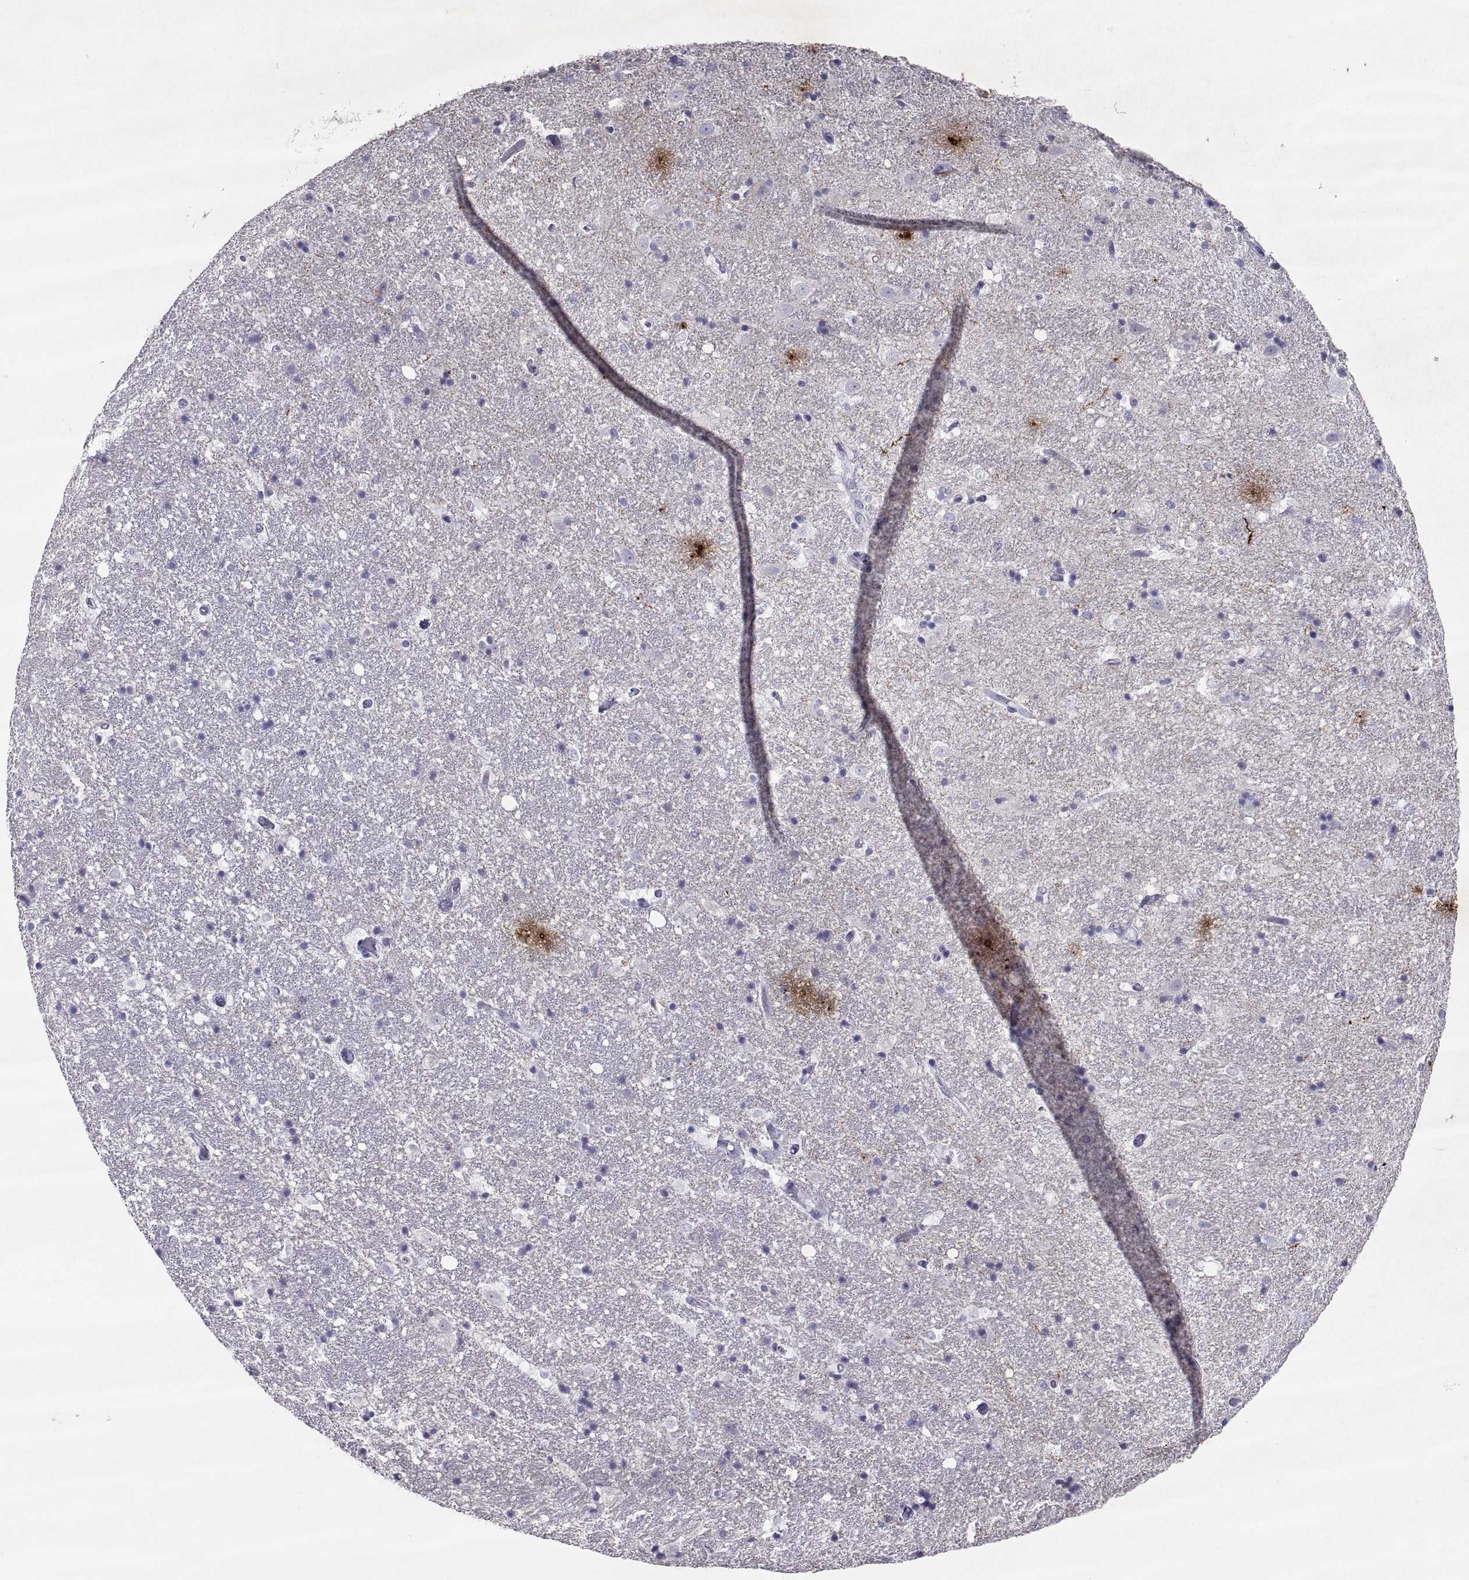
{"staining": {"intensity": "strong", "quantity": "<25%", "location": "cytoplasmic/membranous"}, "tissue": "hippocampus", "cell_type": "Glial cells", "image_type": "normal", "snomed": [{"axis": "morphology", "description": "Normal tissue, NOS"}, {"axis": "topography", "description": "Hippocampus"}], "caption": "This image exhibits immunohistochemistry staining of unremarkable human hippocampus, with medium strong cytoplasmic/membranous expression in approximately <25% of glial cells.", "gene": "PCSK1N", "patient": {"sex": "male", "age": 49}}